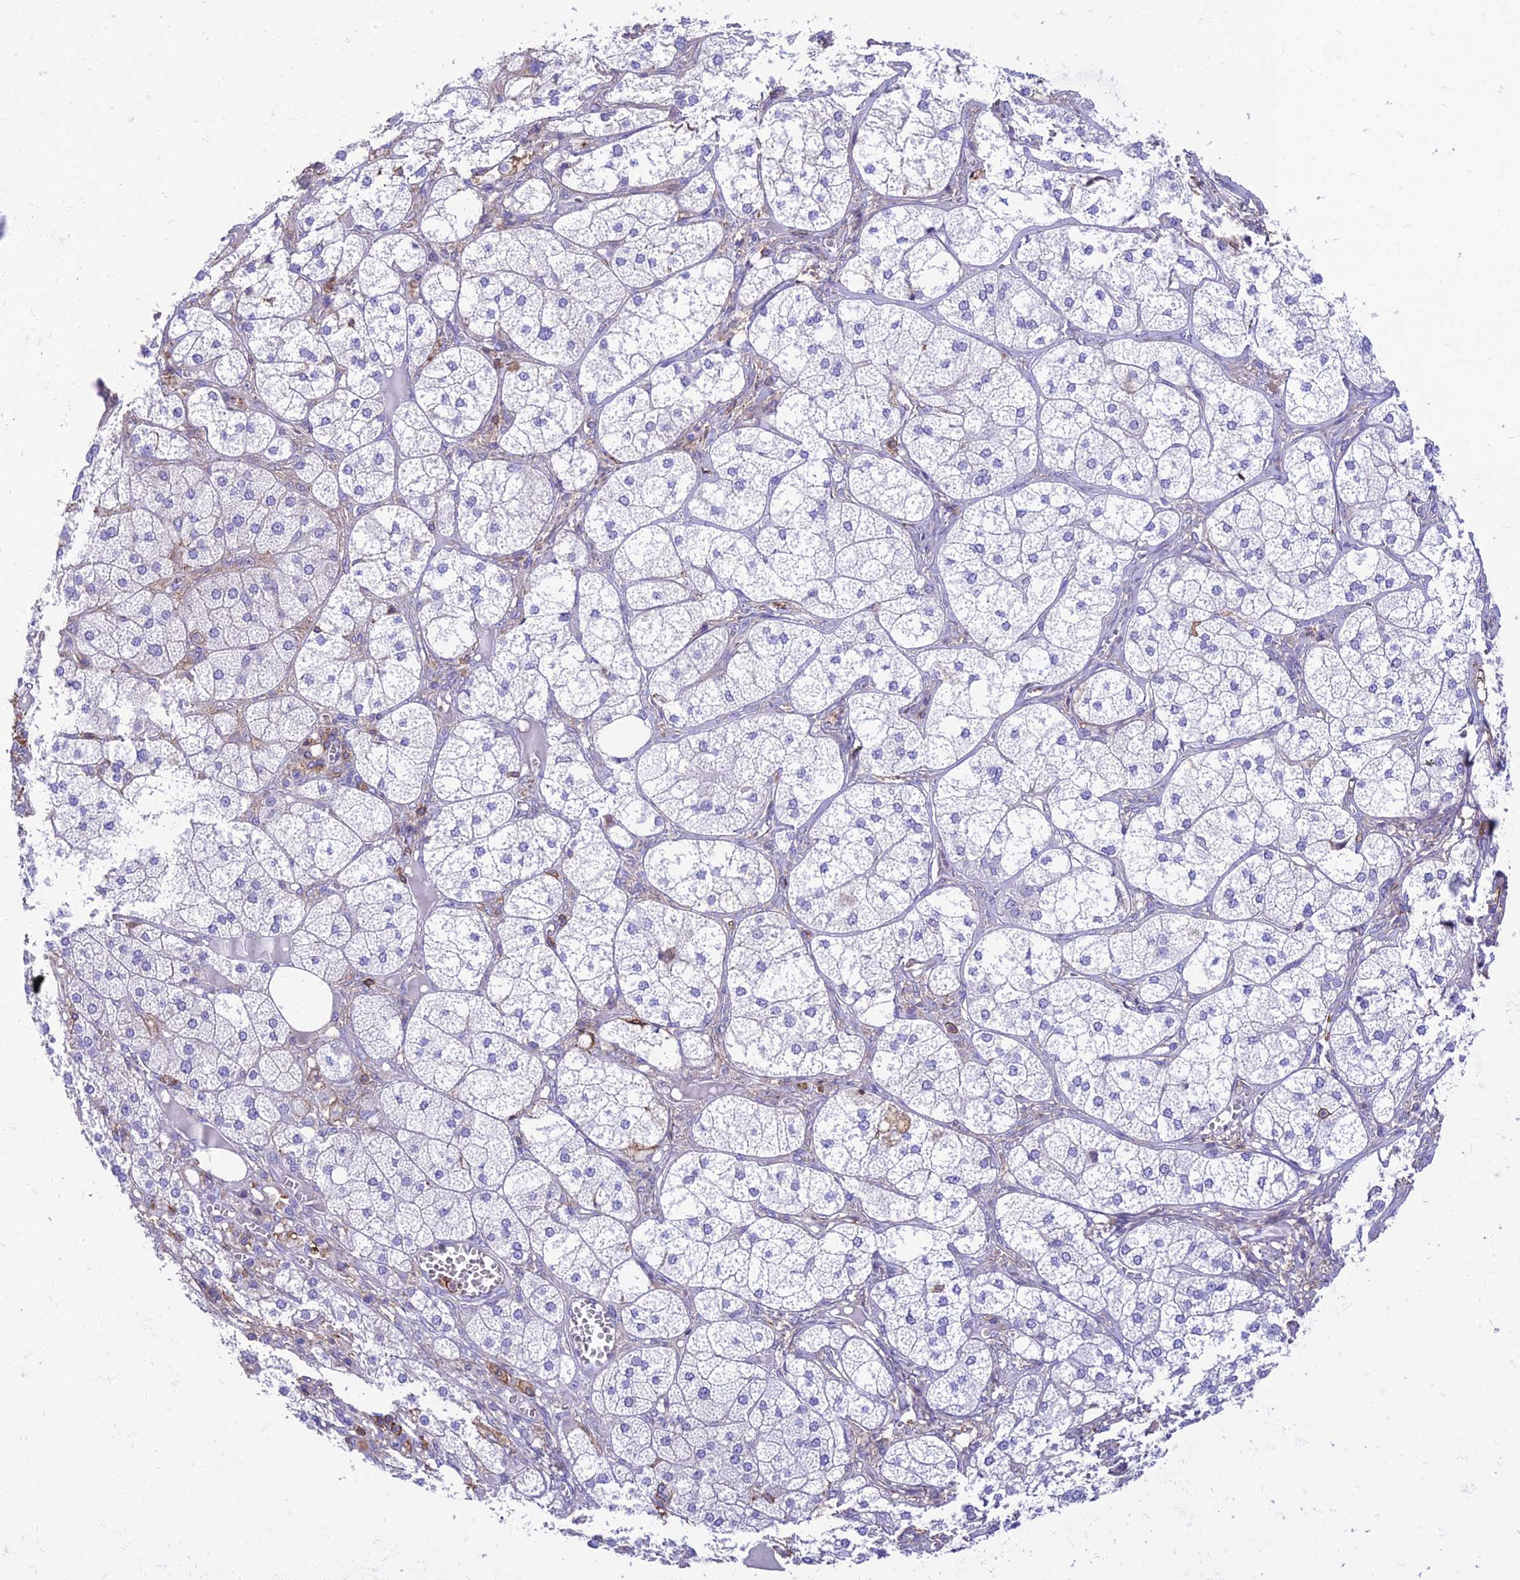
{"staining": {"intensity": "negative", "quantity": "none", "location": "none"}, "tissue": "adrenal gland", "cell_type": "Glandular cells", "image_type": "normal", "snomed": [{"axis": "morphology", "description": "Normal tissue, NOS"}, {"axis": "topography", "description": "Adrenal gland"}], "caption": "This is a histopathology image of immunohistochemistry (IHC) staining of unremarkable adrenal gland, which shows no expression in glandular cells.", "gene": "SREK1IP1", "patient": {"sex": "female", "age": 61}}